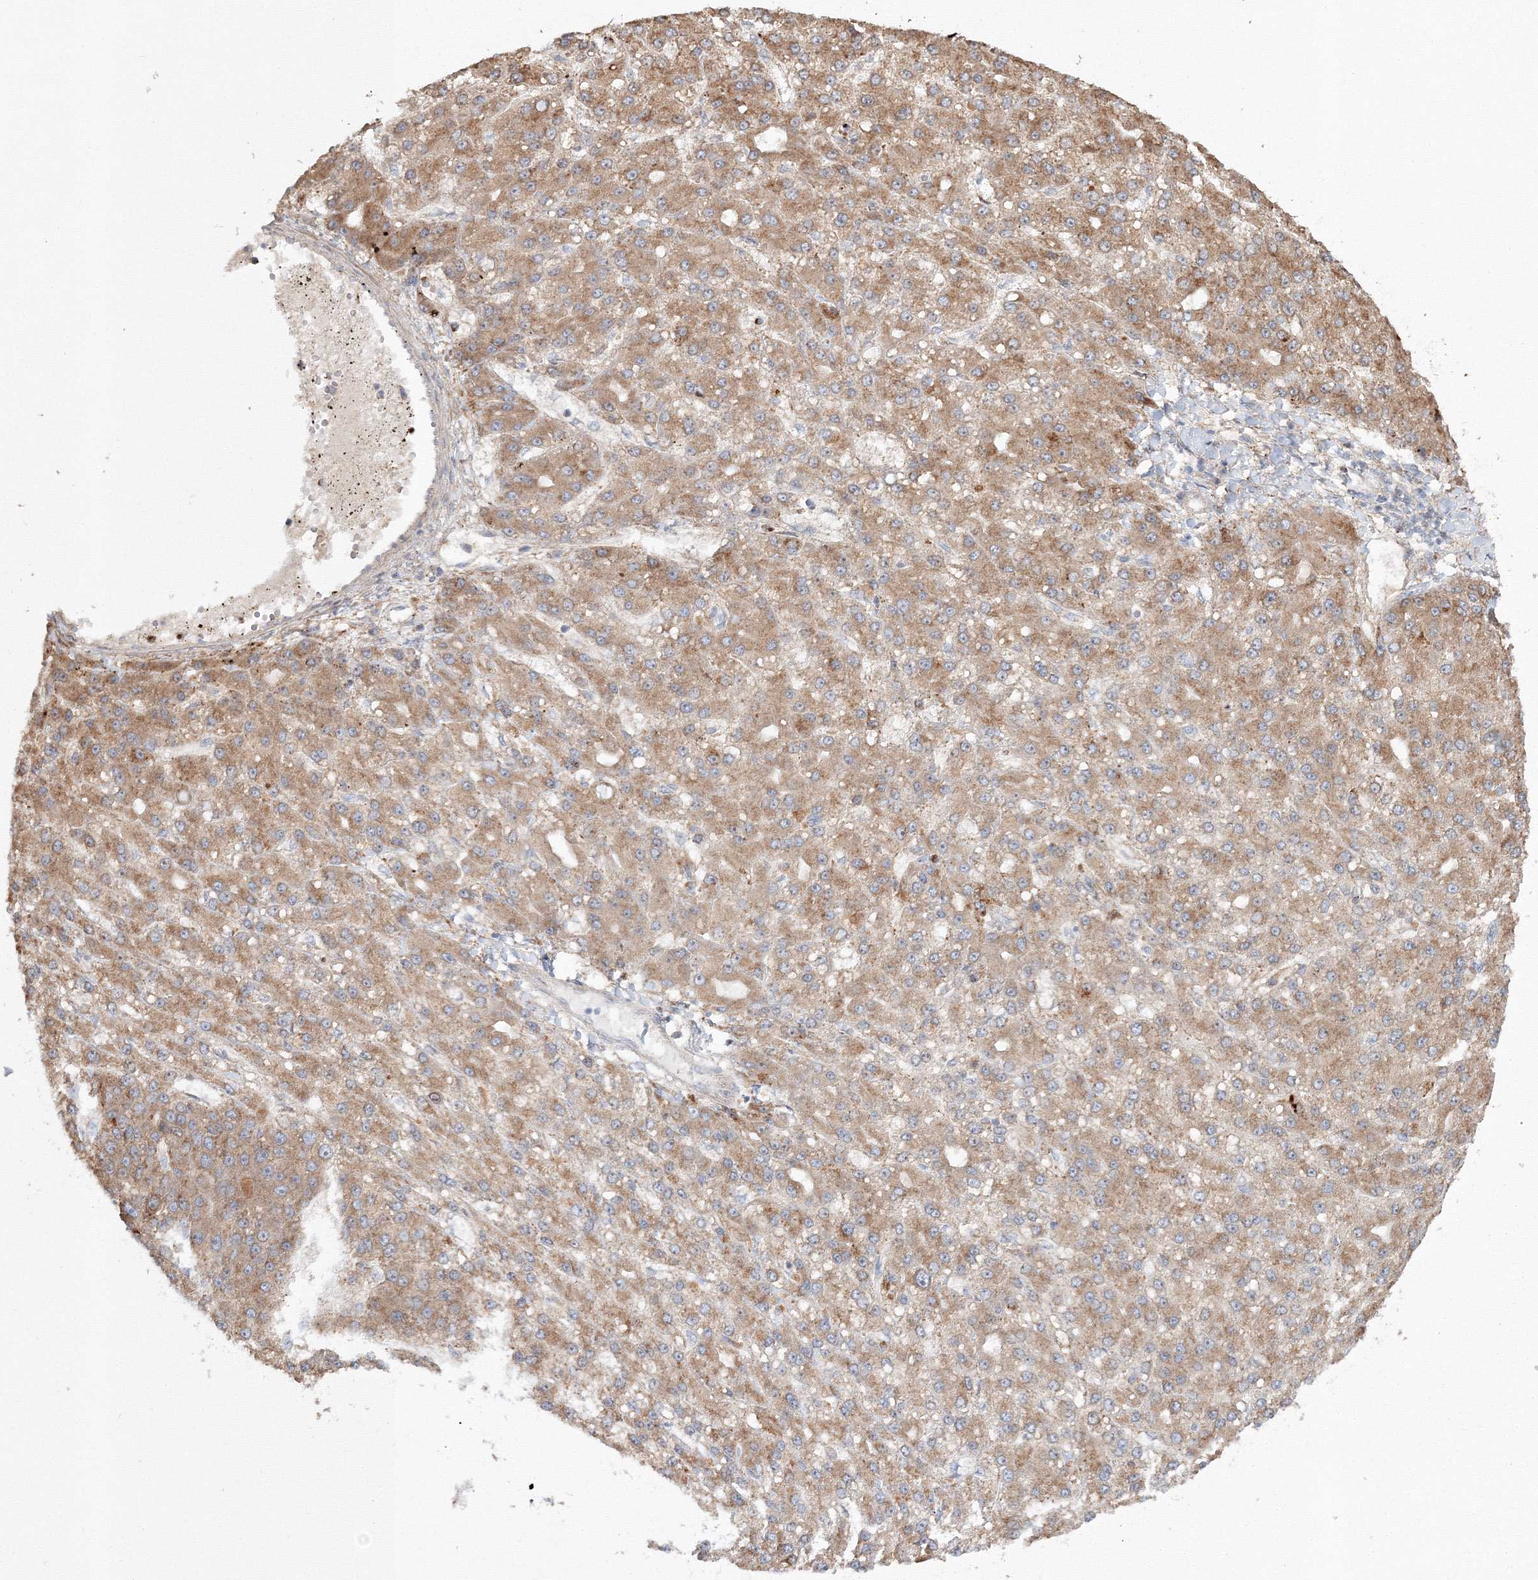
{"staining": {"intensity": "moderate", "quantity": ">75%", "location": "cytoplasmic/membranous"}, "tissue": "liver cancer", "cell_type": "Tumor cells", "image_type": "cancer", "snomed": [{"axis": "morphology", "description": "Carcinoma, Hepatocellular, NOS"}, {"axis": "topography", "description": "Liver"}], "caption": "IHC image of neoplastic tissue: human liver hepatocellular carcinoma stained using immunohistochemistry demonstrates medium levels of moderate protein expression localized specifically in the cytoplasmic/membranous of tumor cells, appearing as a cytoplasmic/membranous brown color.", "gene": "DDO", "patient": {"sex": "male", "age": 67}}